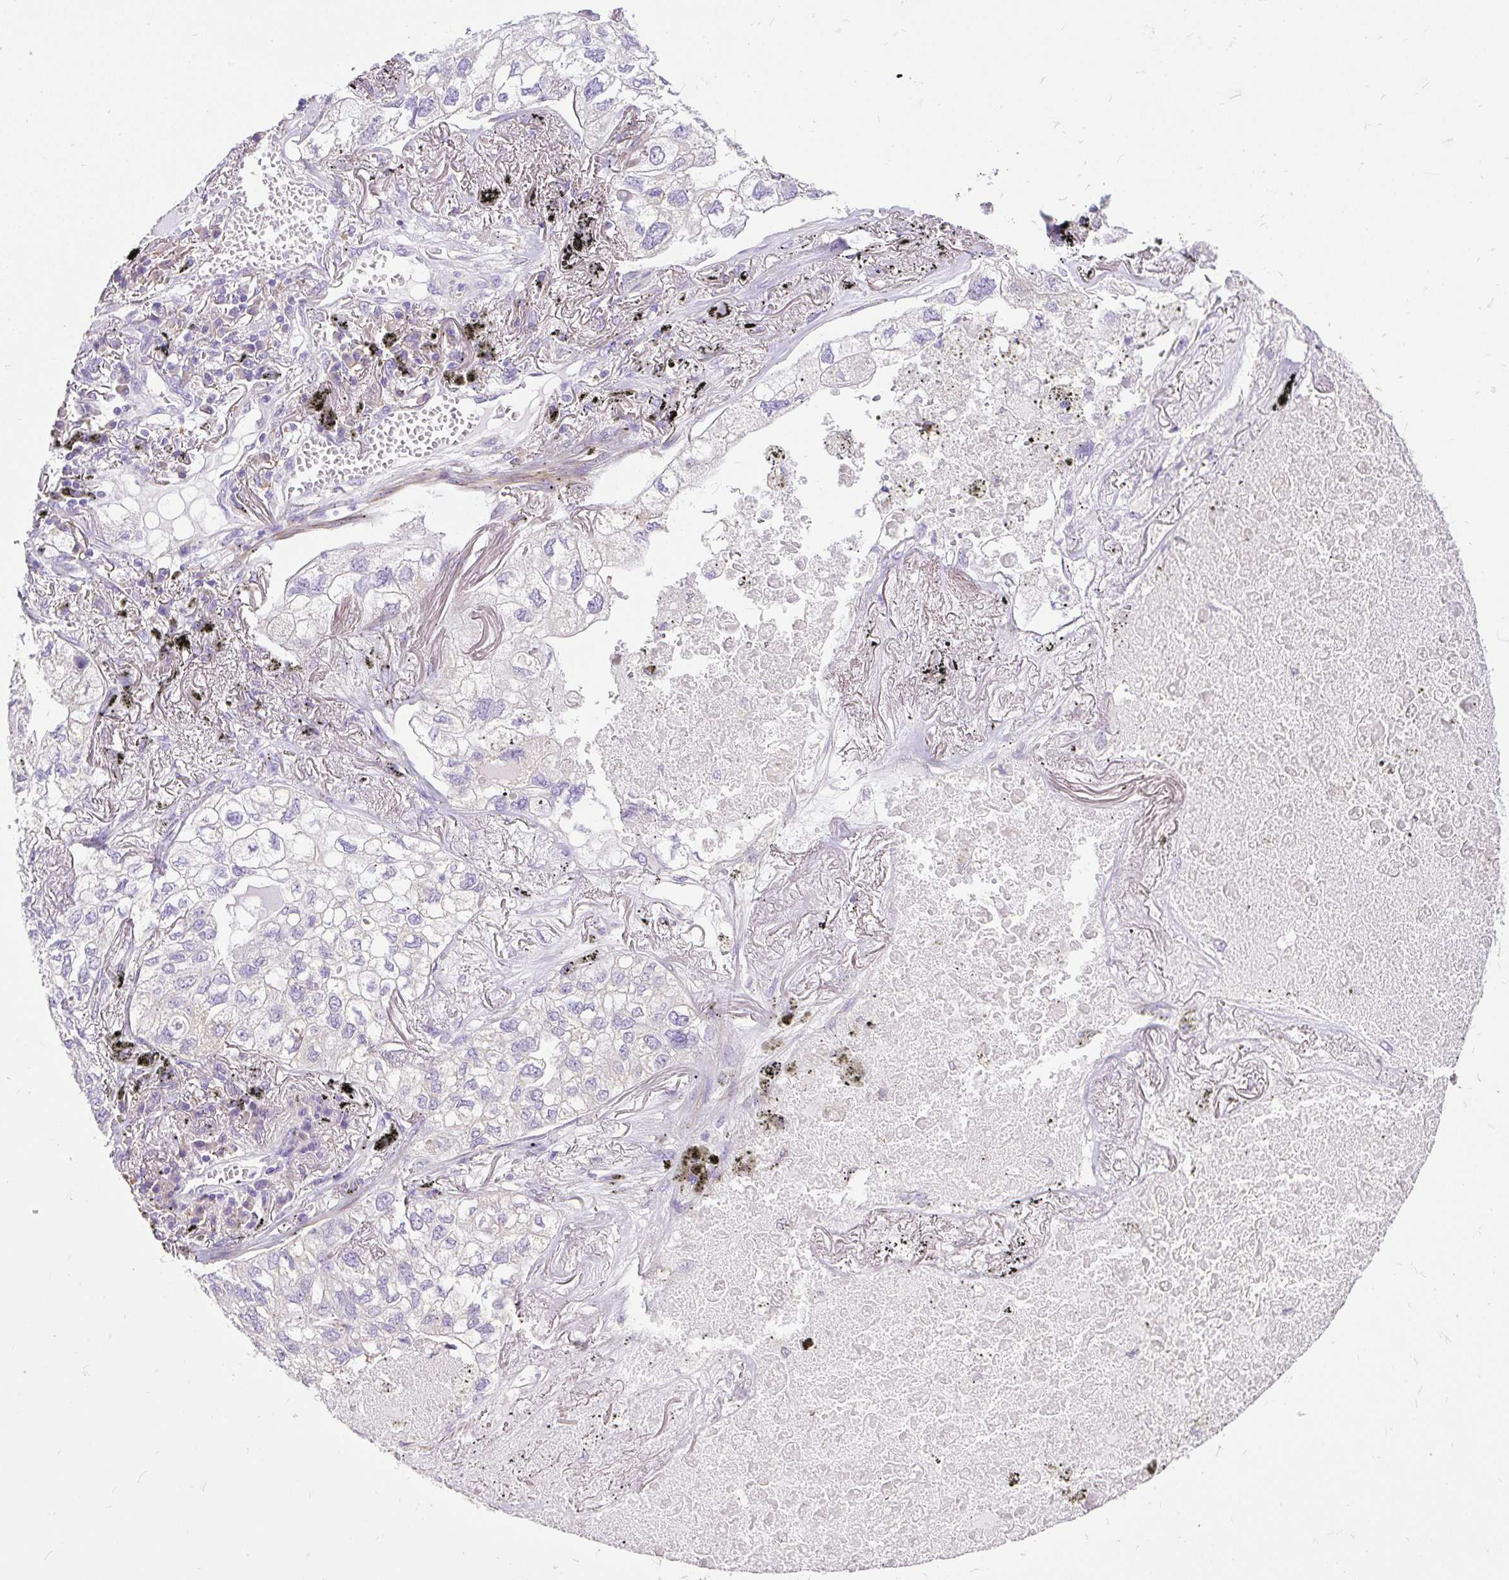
{"staining": {"intensity": "negative", "quantity": "none", "location": "none"}, "tissue": "lung cancer", "cell_type": "Tumor cells", "image_type": "cancer", "snomed": [{"axis": "morphology", "description": "Adenocarcinoma, NOS"}, {"axis": "topography", "description": "Lung"}], "caption": "High power microscopy histopathology image of an immunohistochemistry micrograph of adenocarcinoma (lung), revealing no significant staining in tumor cells.", "gene": "GBX1", "patient": {"sex": "male", "age": 65}}